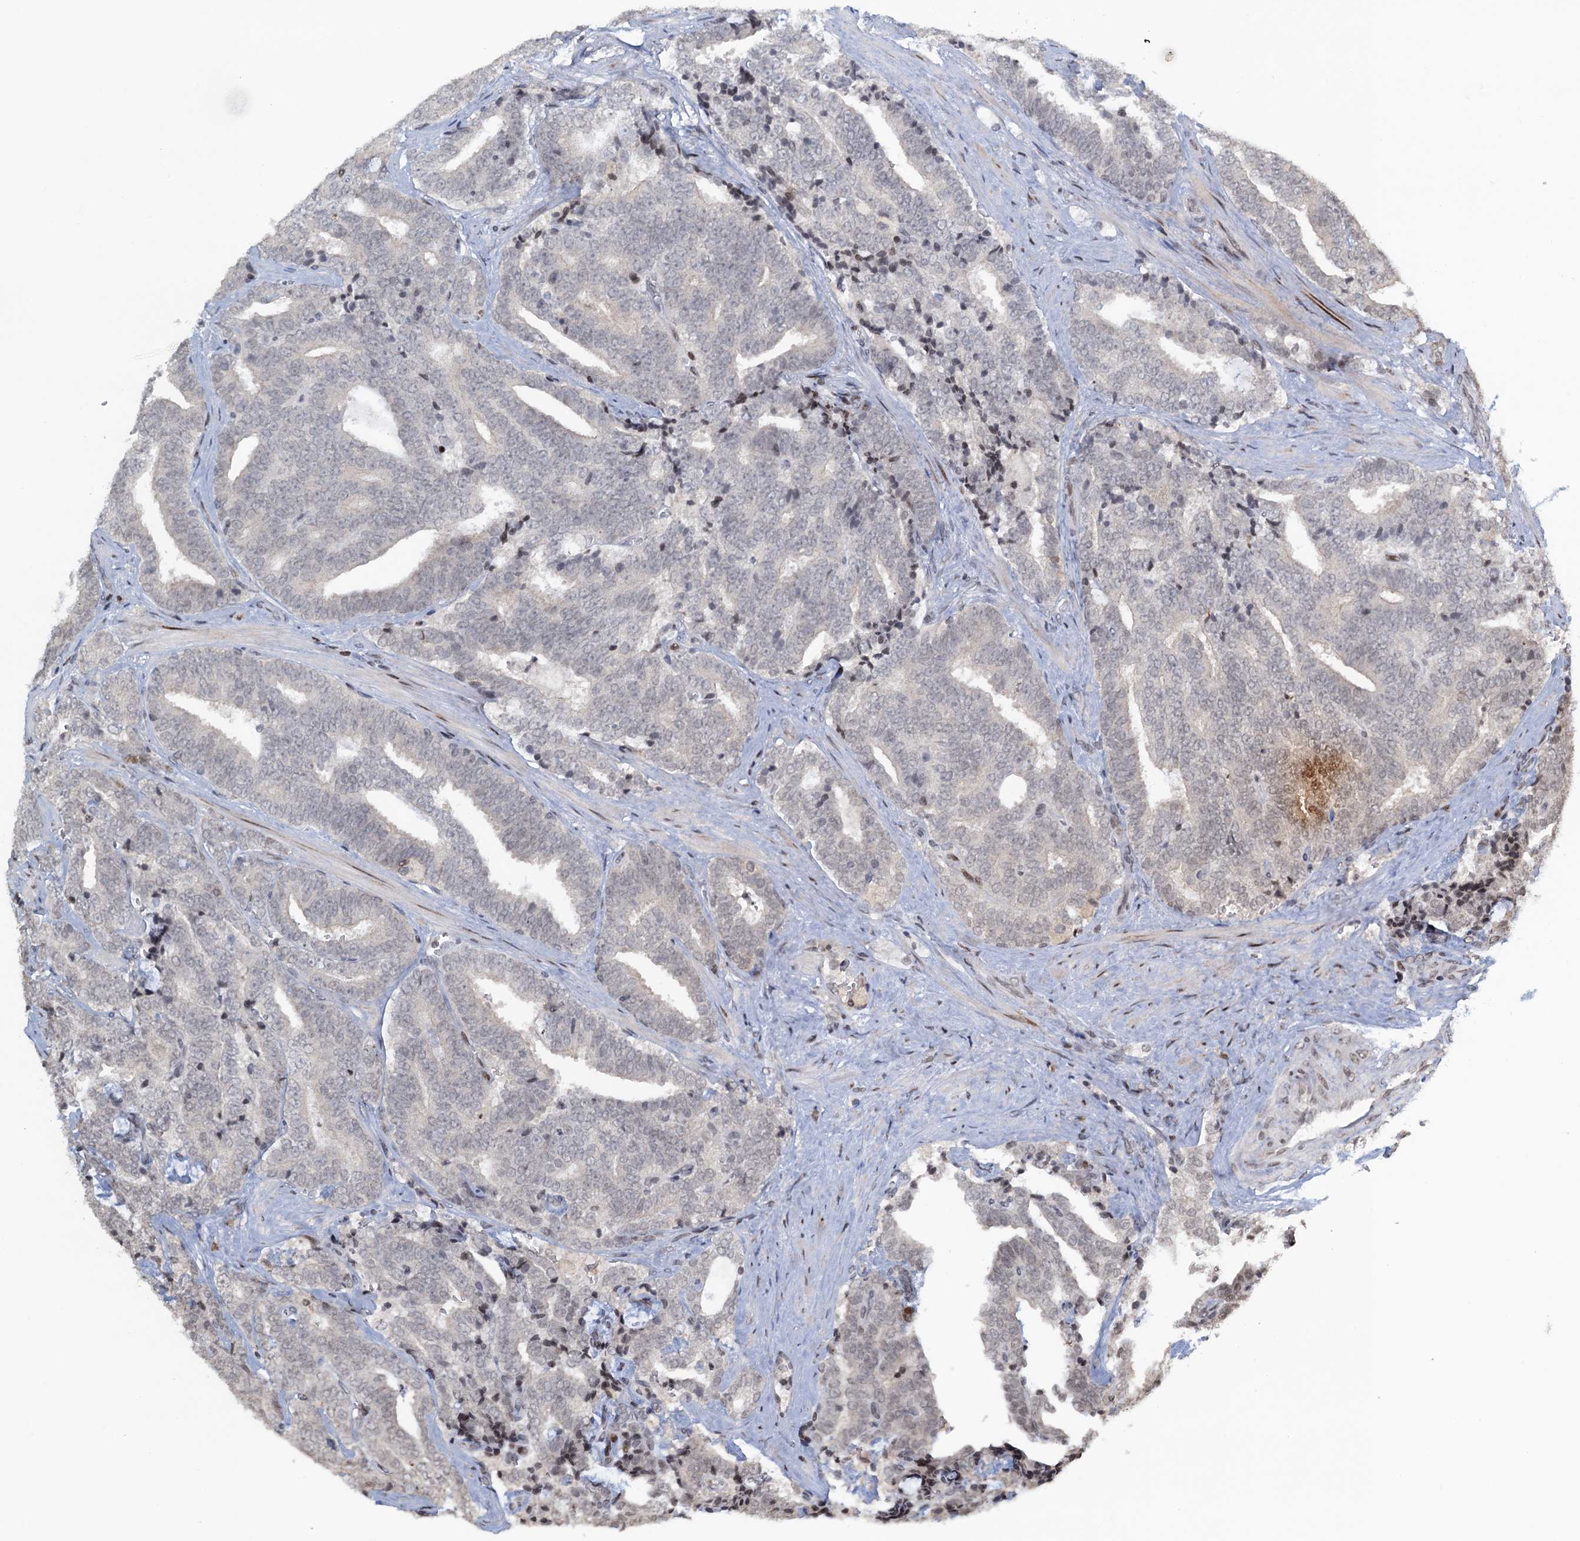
{"staining": {"intensity": "negative", "quantity": "none", "location": "none"}, "tissue": "prostate cancer", "cell_type": "Tumor cells", "image_type": "cancer", "snomed": [{"axis": "morphology", "description": "Adenocarcinoma, High grade"}, {"axis": "topography", "description": "Prostate and seminal vesicle, NOS"}], "caption": "An image of human prostate cancer is negative for staining in tumor cells. The staining was performed using DAB (3,3'-diaminobenzidine) to visualize the protein expression in brown, while the nuclei were stained in blue with hematoxylin (Magnification: 20x).", "gene": "FYB1", "patient": {"sex": "male", "age": 67}}